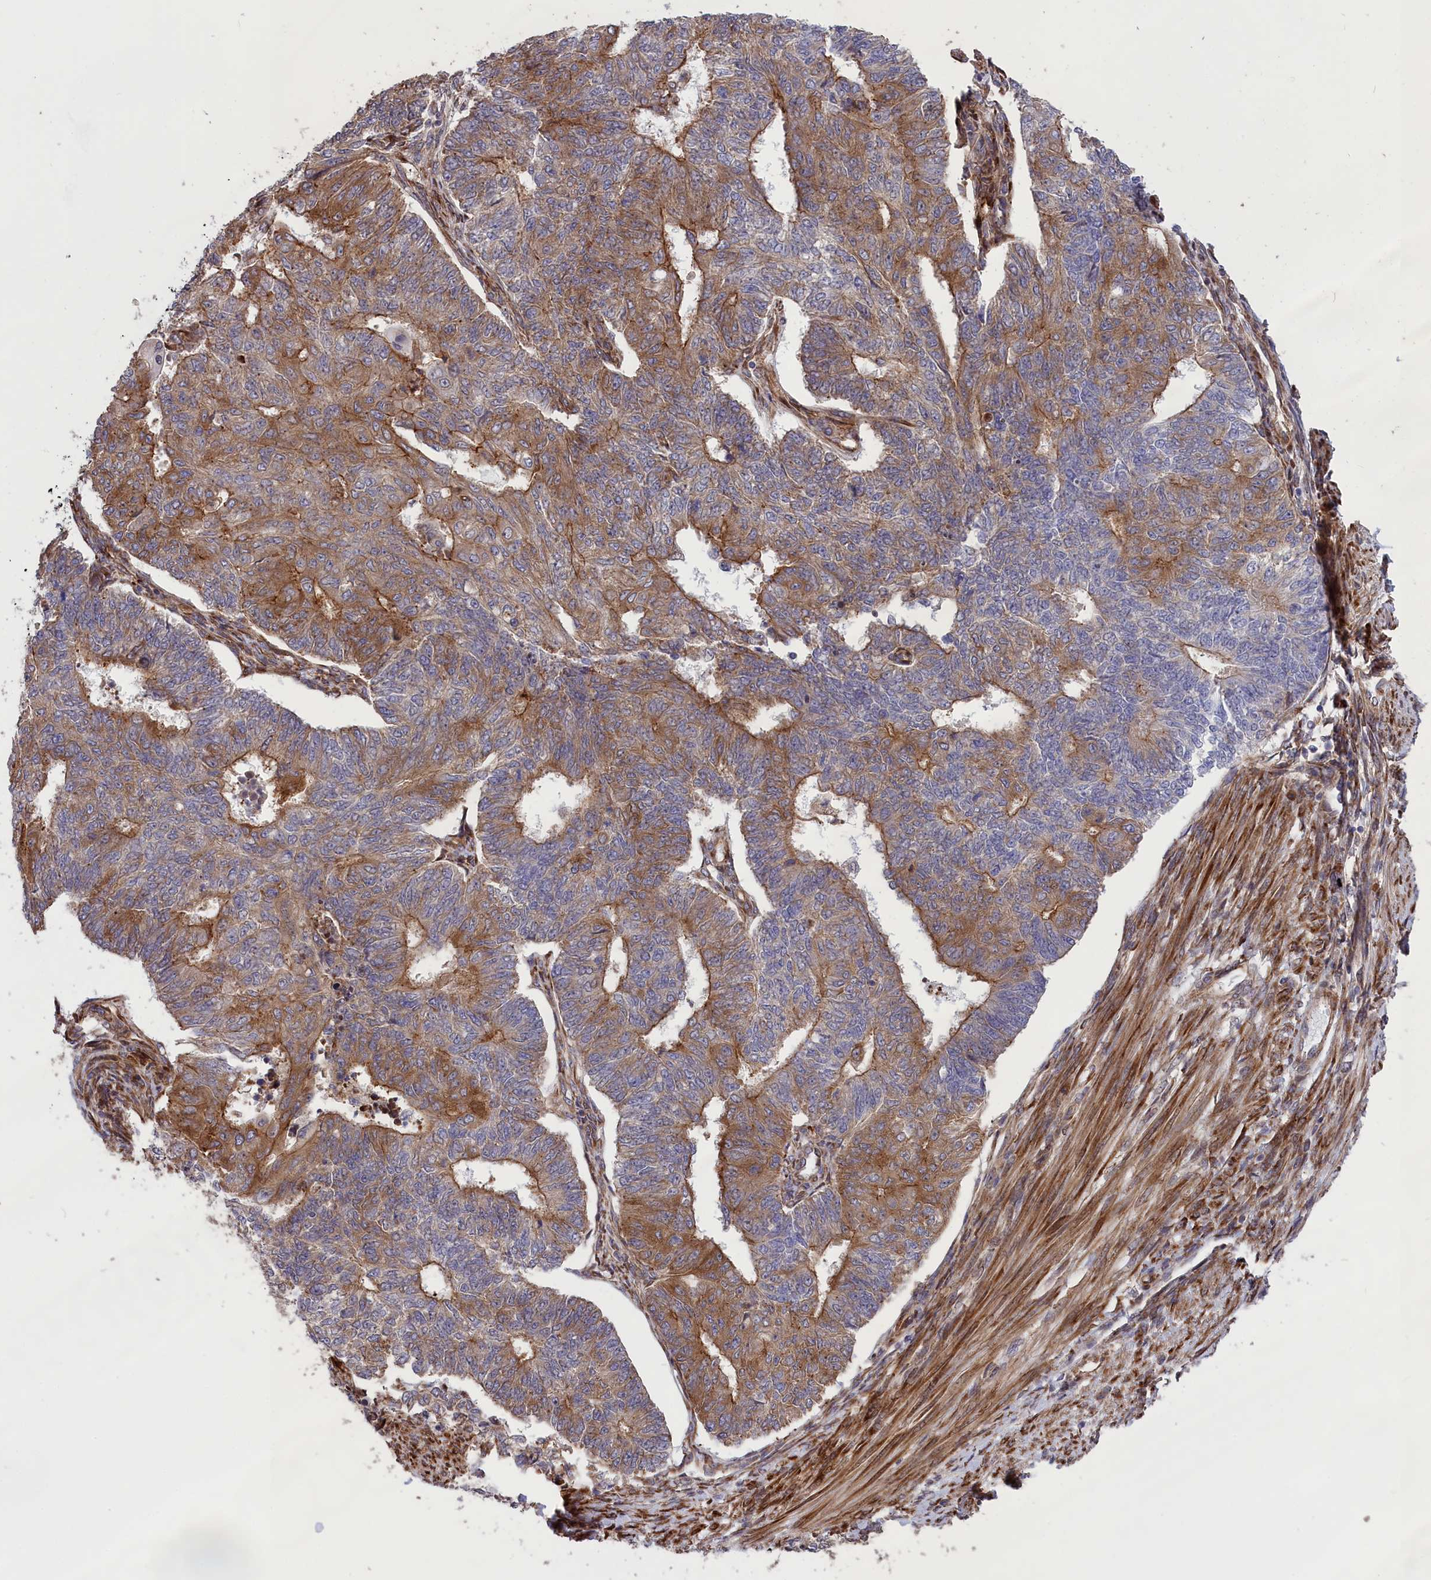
{"staining": {"intensity": "moderate", "quantity": ">75%", "location": "cytoplasmic/membranous"}, "tissue": "endometrial cancer", "cell_type": "Tumor cells", "image_type": "cancer", "snomed": [{"axis": "morphology", "description": "Adenocarcinoma, NOS"}, {"axis": "topography", "description": "Endometrium"}], "caption": "This image reveals immunohistochemistry staining of endometrial cancer (adenocarcinoma), with medium moderate cytoplasmic/membranous staining in approximately >75% of tumor cells.", "gene": "DDX60L", "patient": {"sex": "female", "age": 32}}